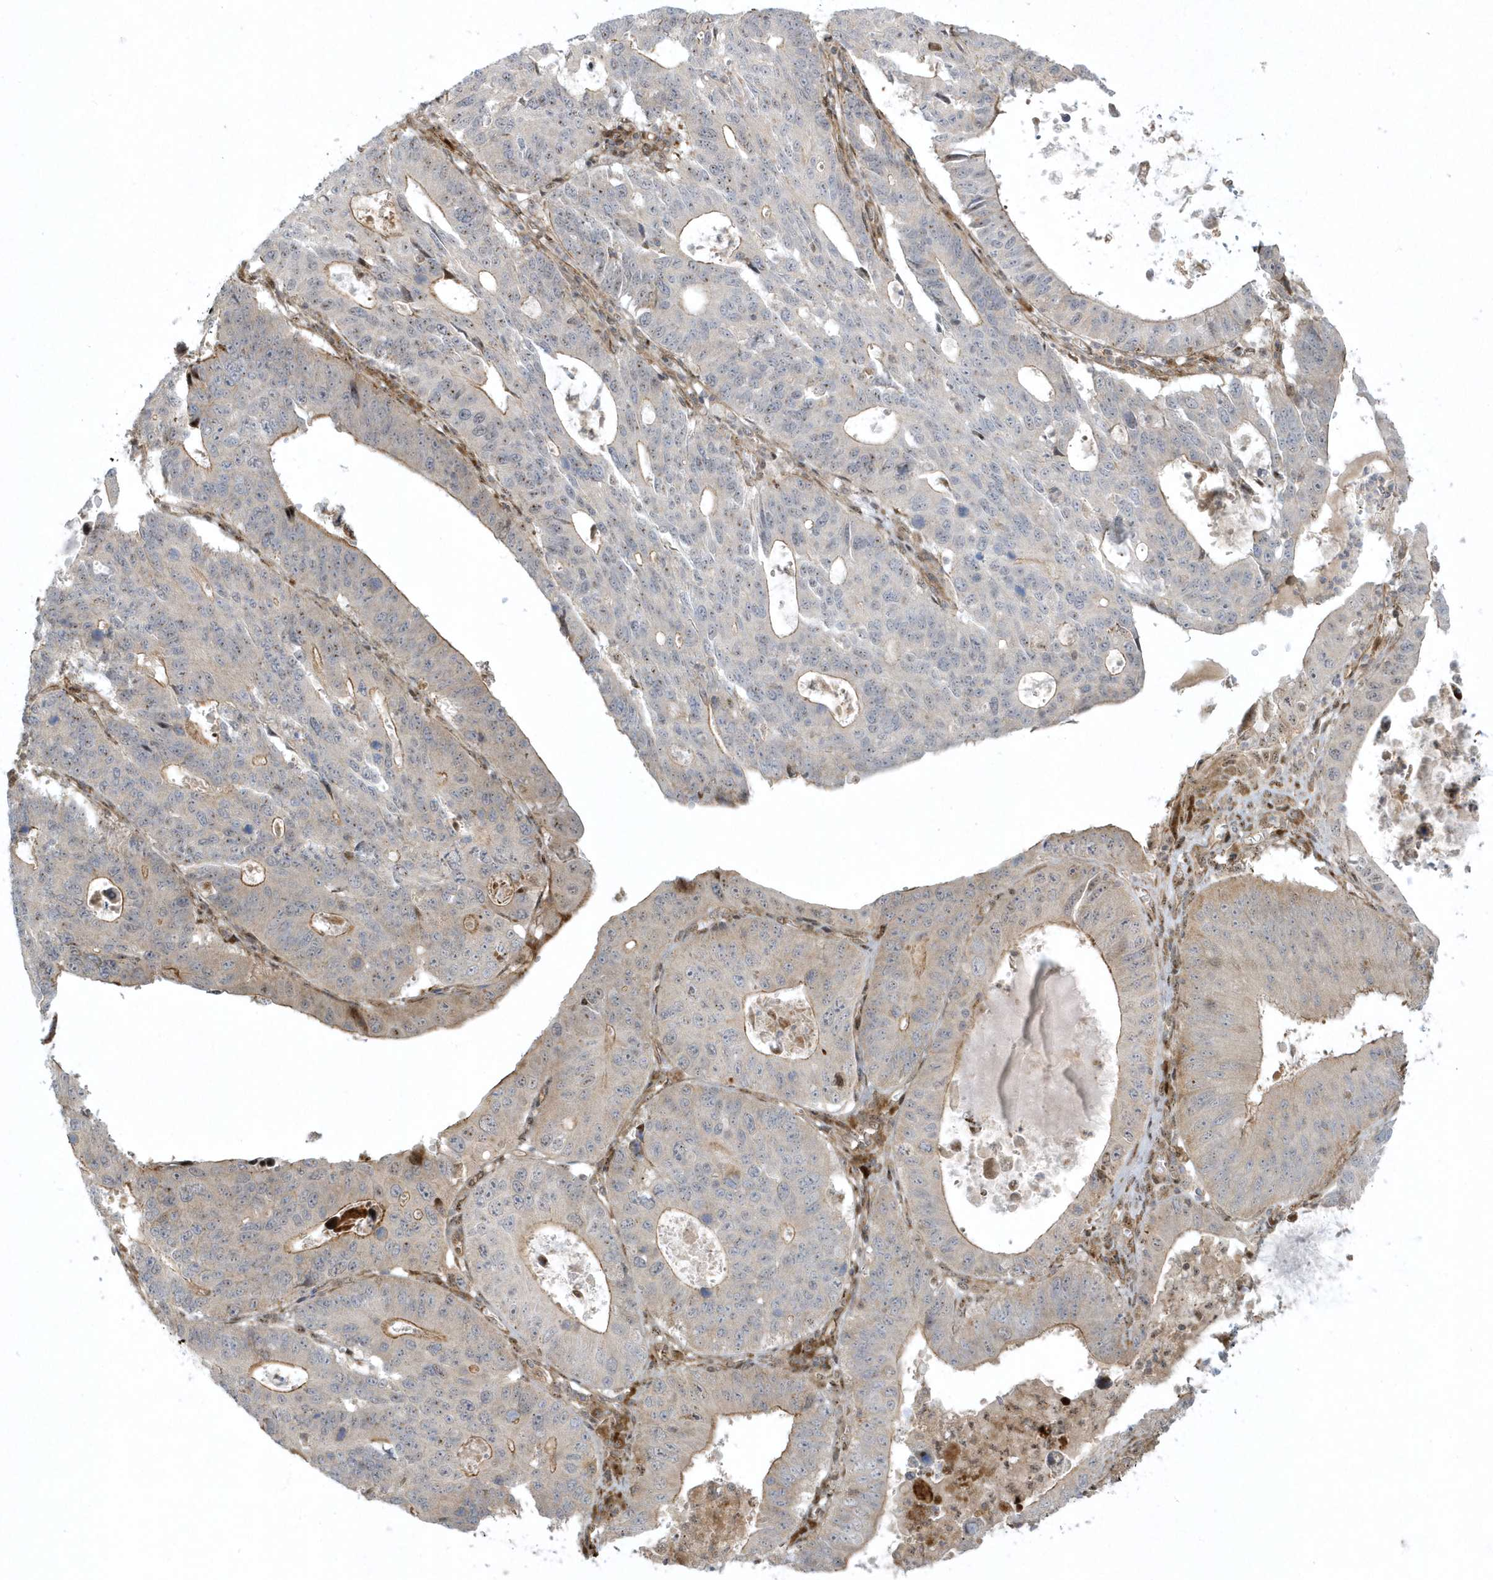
{"staining": {"intensity": "moderate", "quantity": "<25%", "location": "cytoplasmic/membranous"}, "tissue": "stomach cancer", "cell_type": "Tumor cells", "image_type": "cancer", "snomed": [{"axis": "morphology", "description": "Adenocarcinoma, NOS"}, {"axis": "topography", "description": "Stomach"}], "caption": "This histopathology image demonstrates immunohistochemistry (IHC) staining of human stomach cancer (adenocarcinoma), with low moderate cytoplasmic/membranous expression in about <25% of tumor cells.", "gene": "MASP2", "patient": {"sex": "male", "age": 59}}